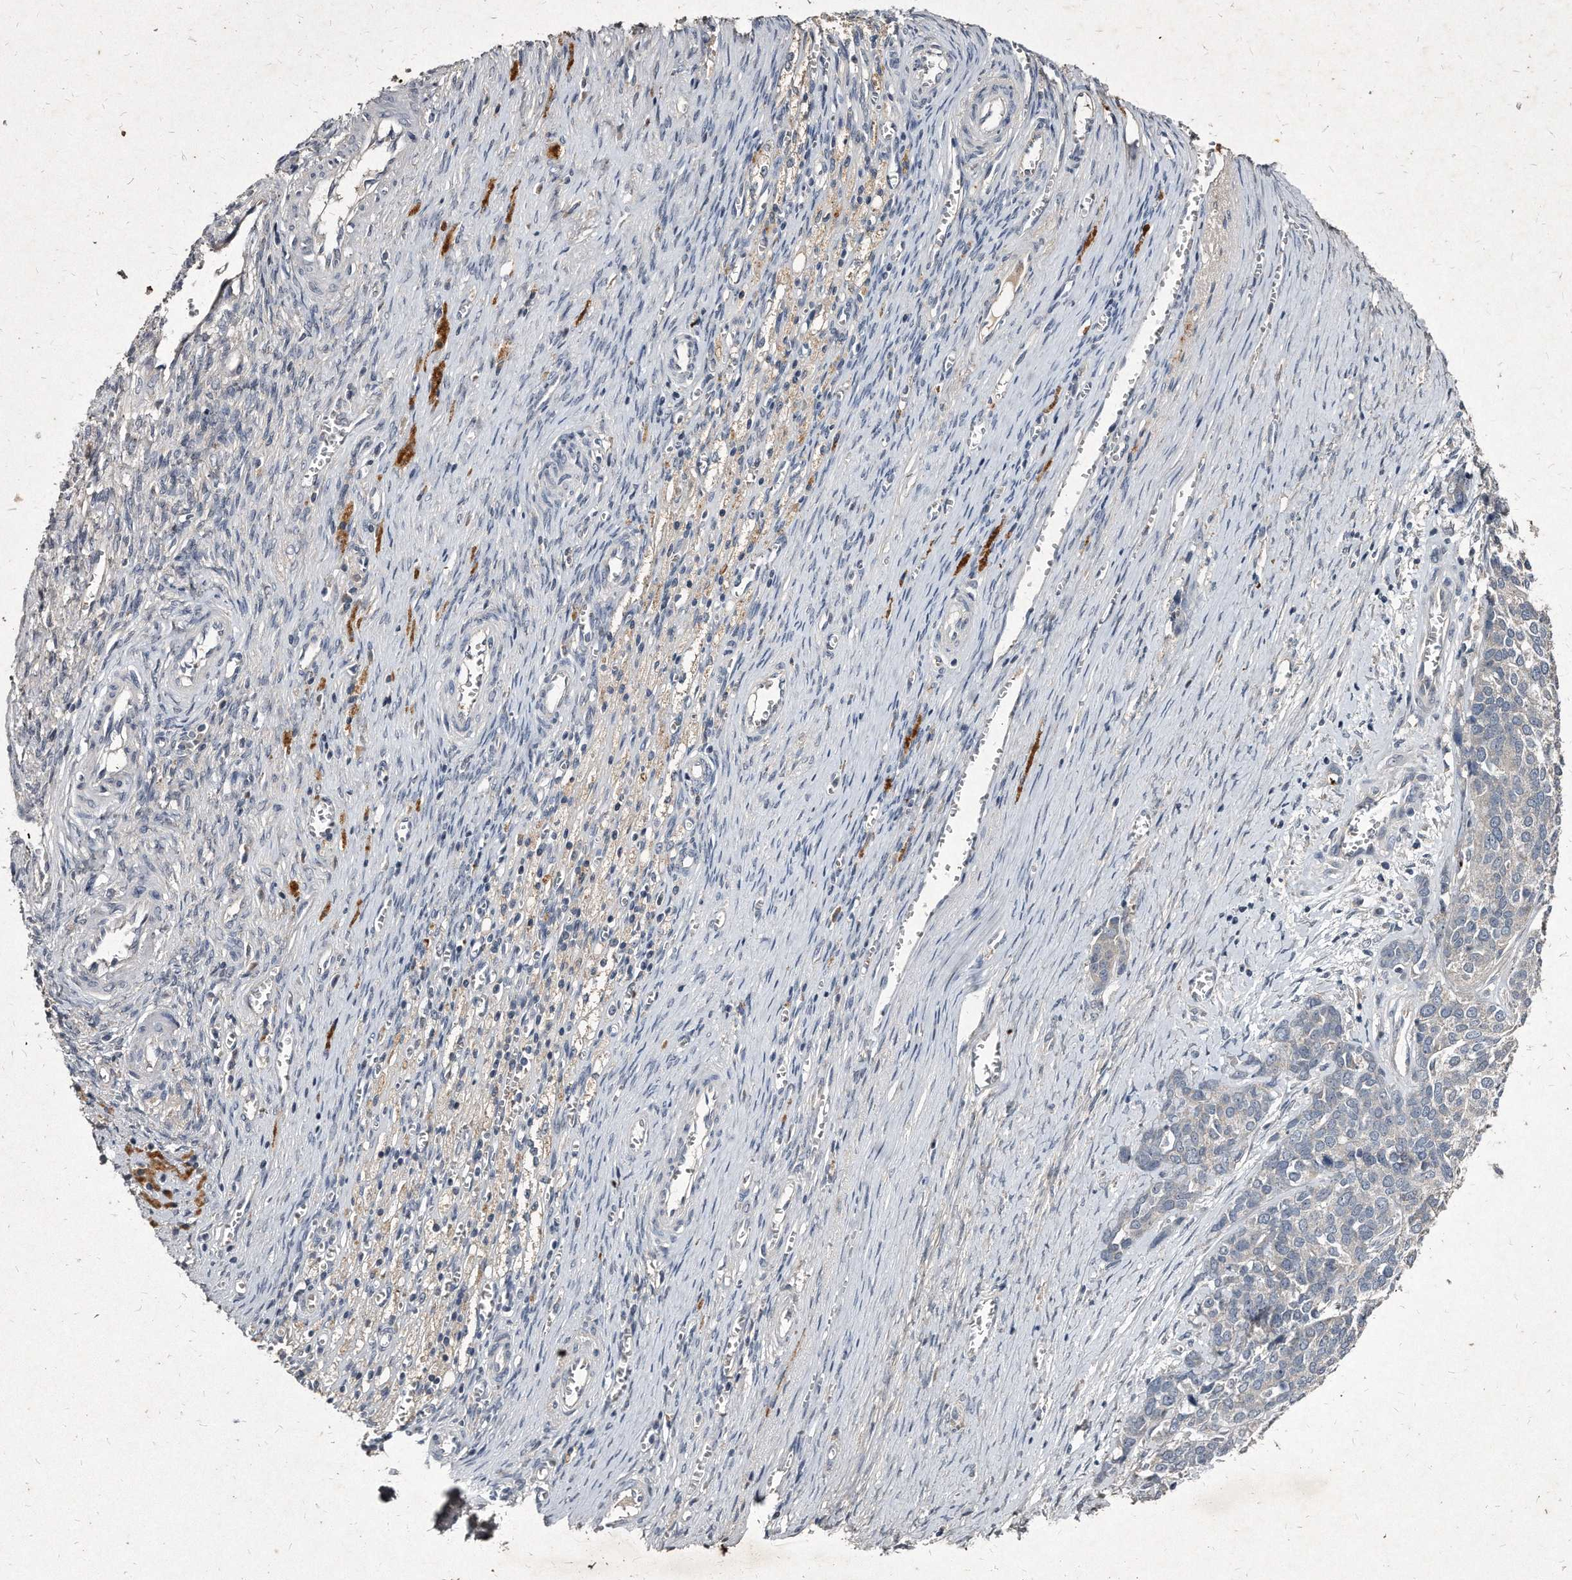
{"staining": {"intensity": "negative", "quantity": "none", "location": "none"}, "tissue": "ovarian cancer", "cell_type": "Tumor cells", "image_type": "cancer", "snomed": [{"axis": "morphology", "description": "Cystadenocarcinoma, serous, NOS"}, {"axis": "topography", "description": "Ovary"}], "caption": "Serous cystadenocarcinoma (ovarian) was stained to show a protein in brown. There is no significant positivity in tumor cells.", "gene": "KLHDC3", "patient": {"sex": "female", "age": 44}}